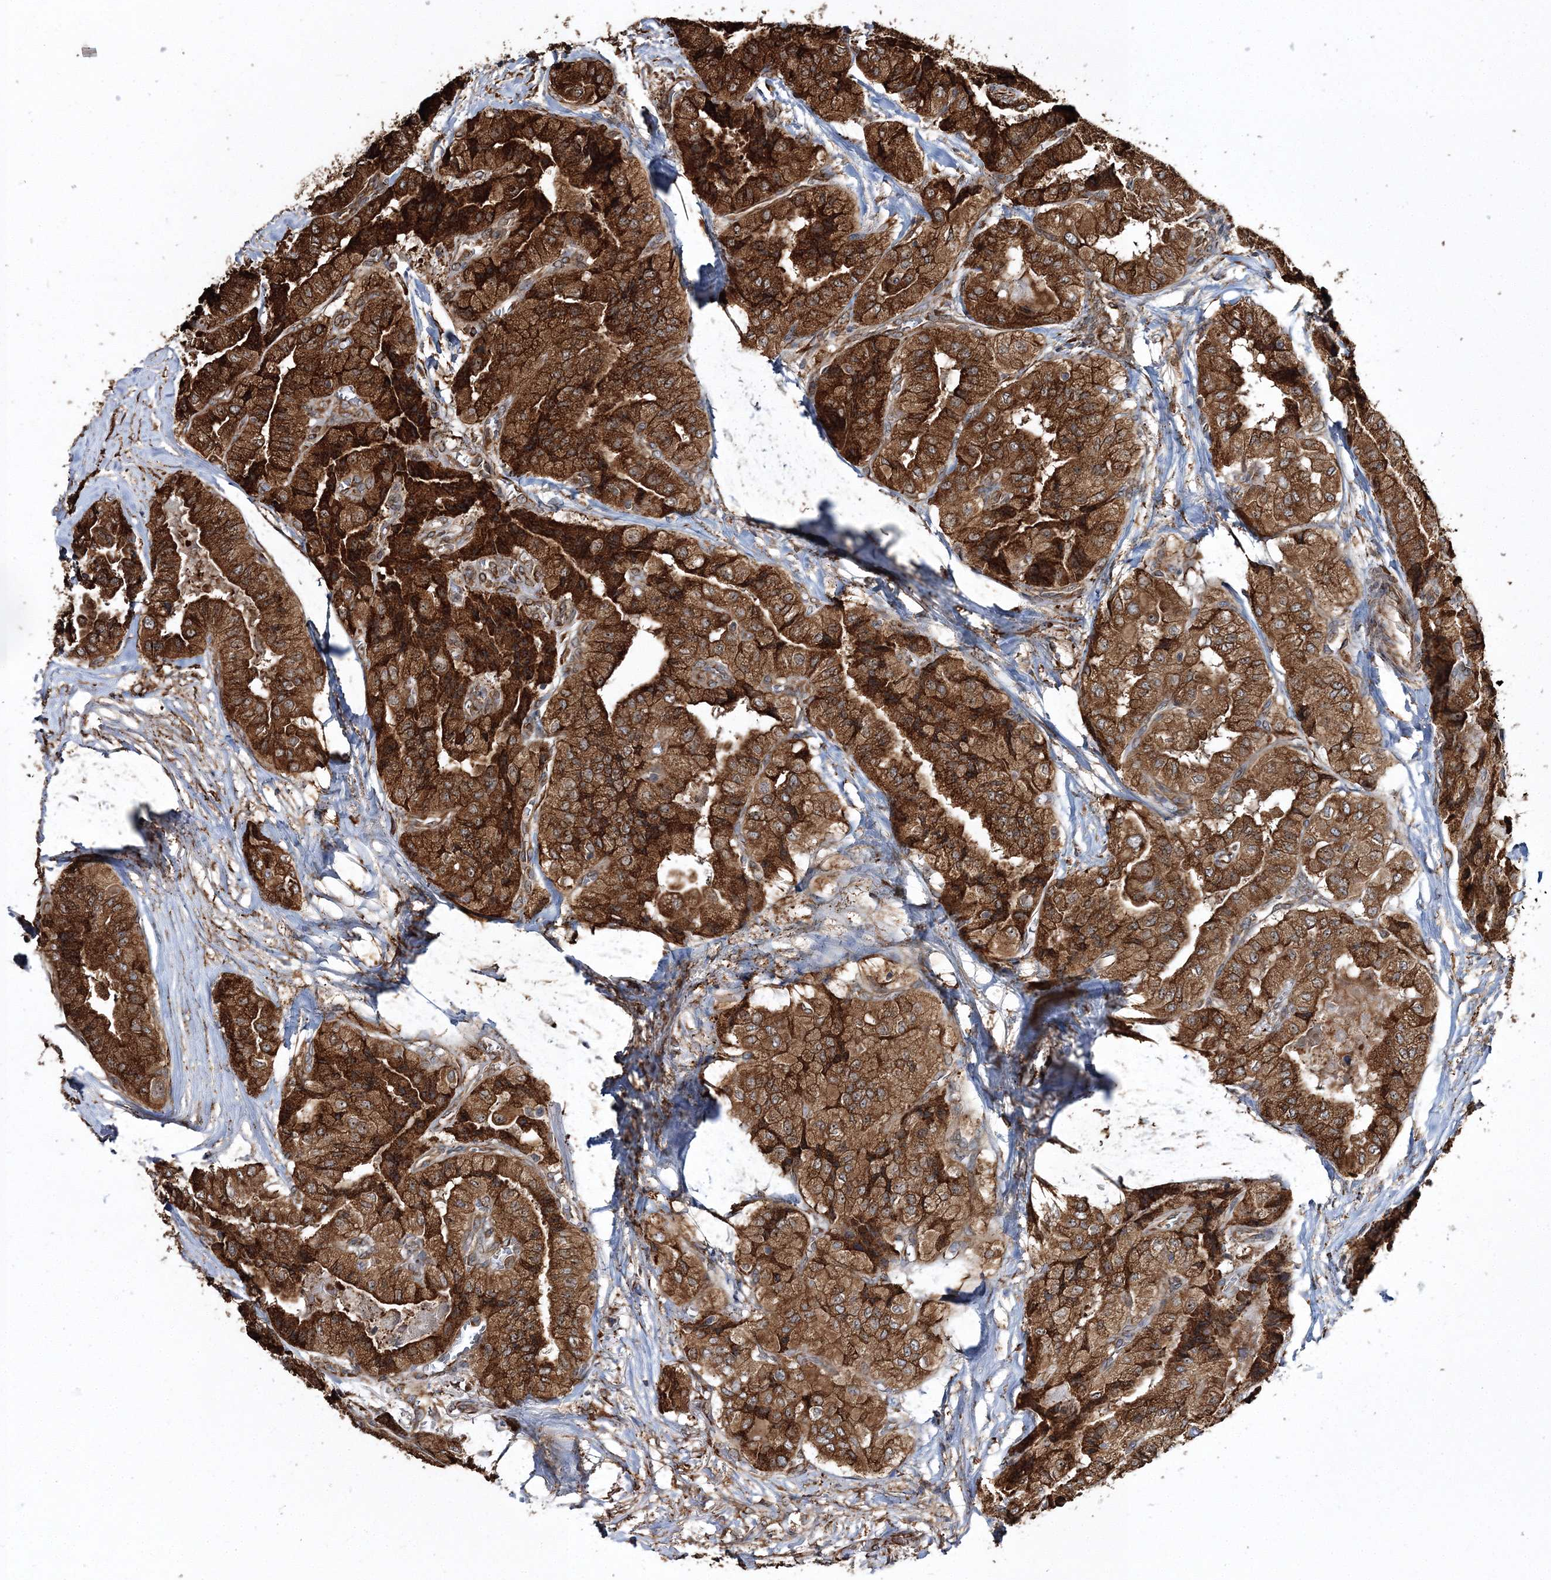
{"staining": {"intensity": "strong", "quantity": ">75%", "location": "cytoplasmic/membranous"}, "tissue": "thyroid cancer", "cell_type": "Tumor cells", "image_type": "cancer", "snomed": [{"axis": "morphology", "description": "Papillary adenocarcinoma, NOS"}, {"axis": "topography", "description": "Thyroid gland"}], "caption": "Immunohistochemistry (IHC) (DAB (3,3'-diaminobenzidine)) staining of human thyroid papillary adenocarcinoma exhibits strong cytoplasmic/membranous protein expression in about >75% of tumor cells.", "gene": "SCRN3", "patient": {"sex": "female", "age": 59}}